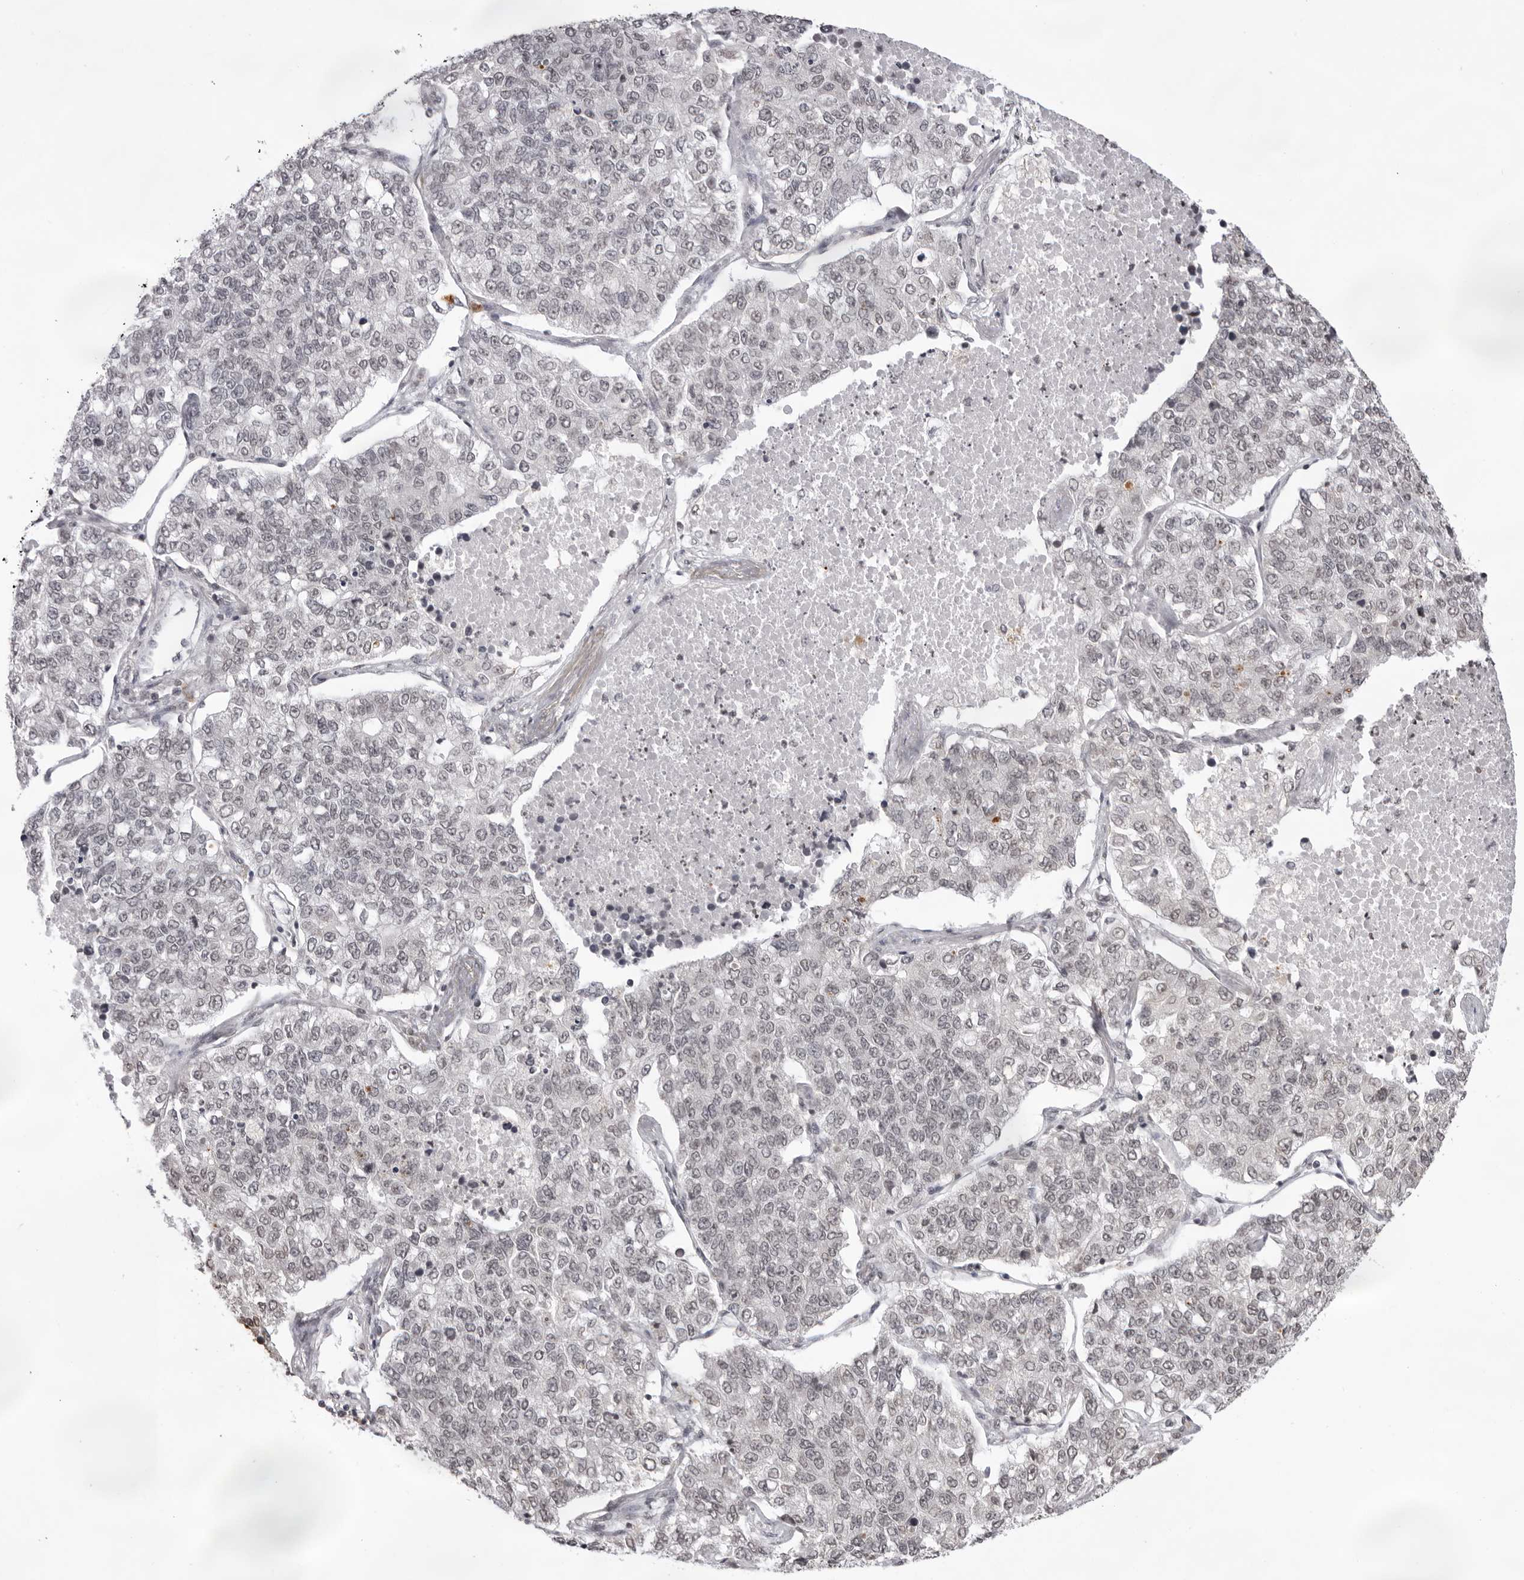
{"staining": {"intensity": "negative", "quantity": "none", "location": "none"}, "tissue": "lung cancer", "cell_type": "Tumor cells", "image_type": "cancer", "snomed": [{"axis": "morphology", "description": "Adenocarcinoma, NOS"}, {"axis": "topography", "description": "Lung"}], "caption": "High power microscopy histopathology image of an immunohistochemistry (IHC) micrograph of adenocarcinoma (lung), revealing no significant expression in tumor cells.", "gene": "NTM", "patient": {"sex": "male", "age": 49}}